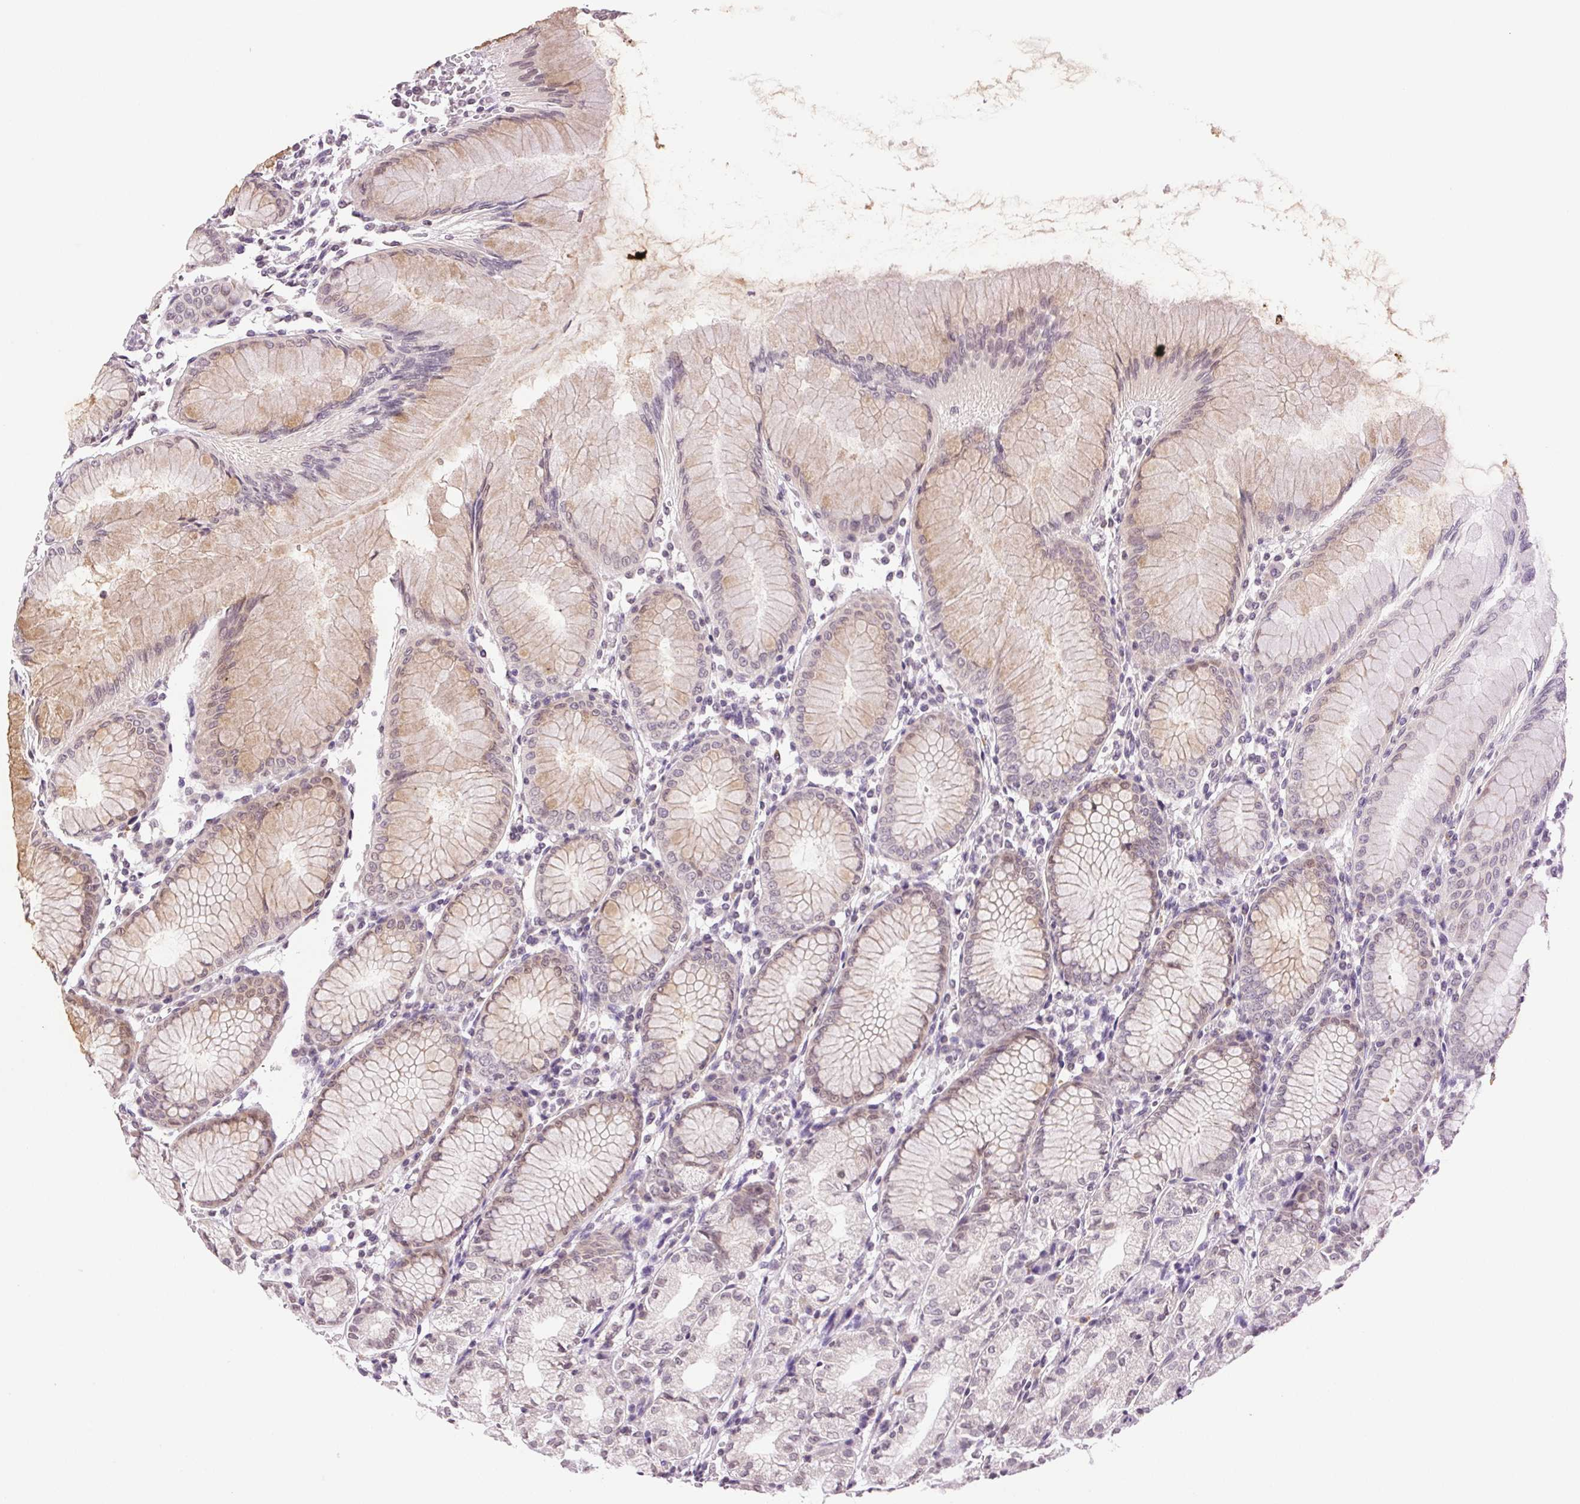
{"staining": {"intensity": "weak", "quantity": "25%-75%", "location": "cytoplasmic/membranous,nuclear"}, "tissue": "stomach", "cell_type": "Glandular cells", "image_type": "normal", "snomed": [{"axis": "morphology", "description": "Normal tissue, NOS"}, {"axis": "topography", "description": "Stomach"}], "caption": "Immunohistochemistry staining of normal stomach, which reveals low levels of weak cytoplasmic/membranous,nuclear expression in approximately 25%-75% of glandular cells indicating weak cytoplasmic/membranous,nuclear protein expression. The staining was performed using DAB (brown) for protein detection and nuclei were counterstained in hematoxylin (blue).", "gene": "TNNT3", "patient": {"sex": "female", "age": 57}}